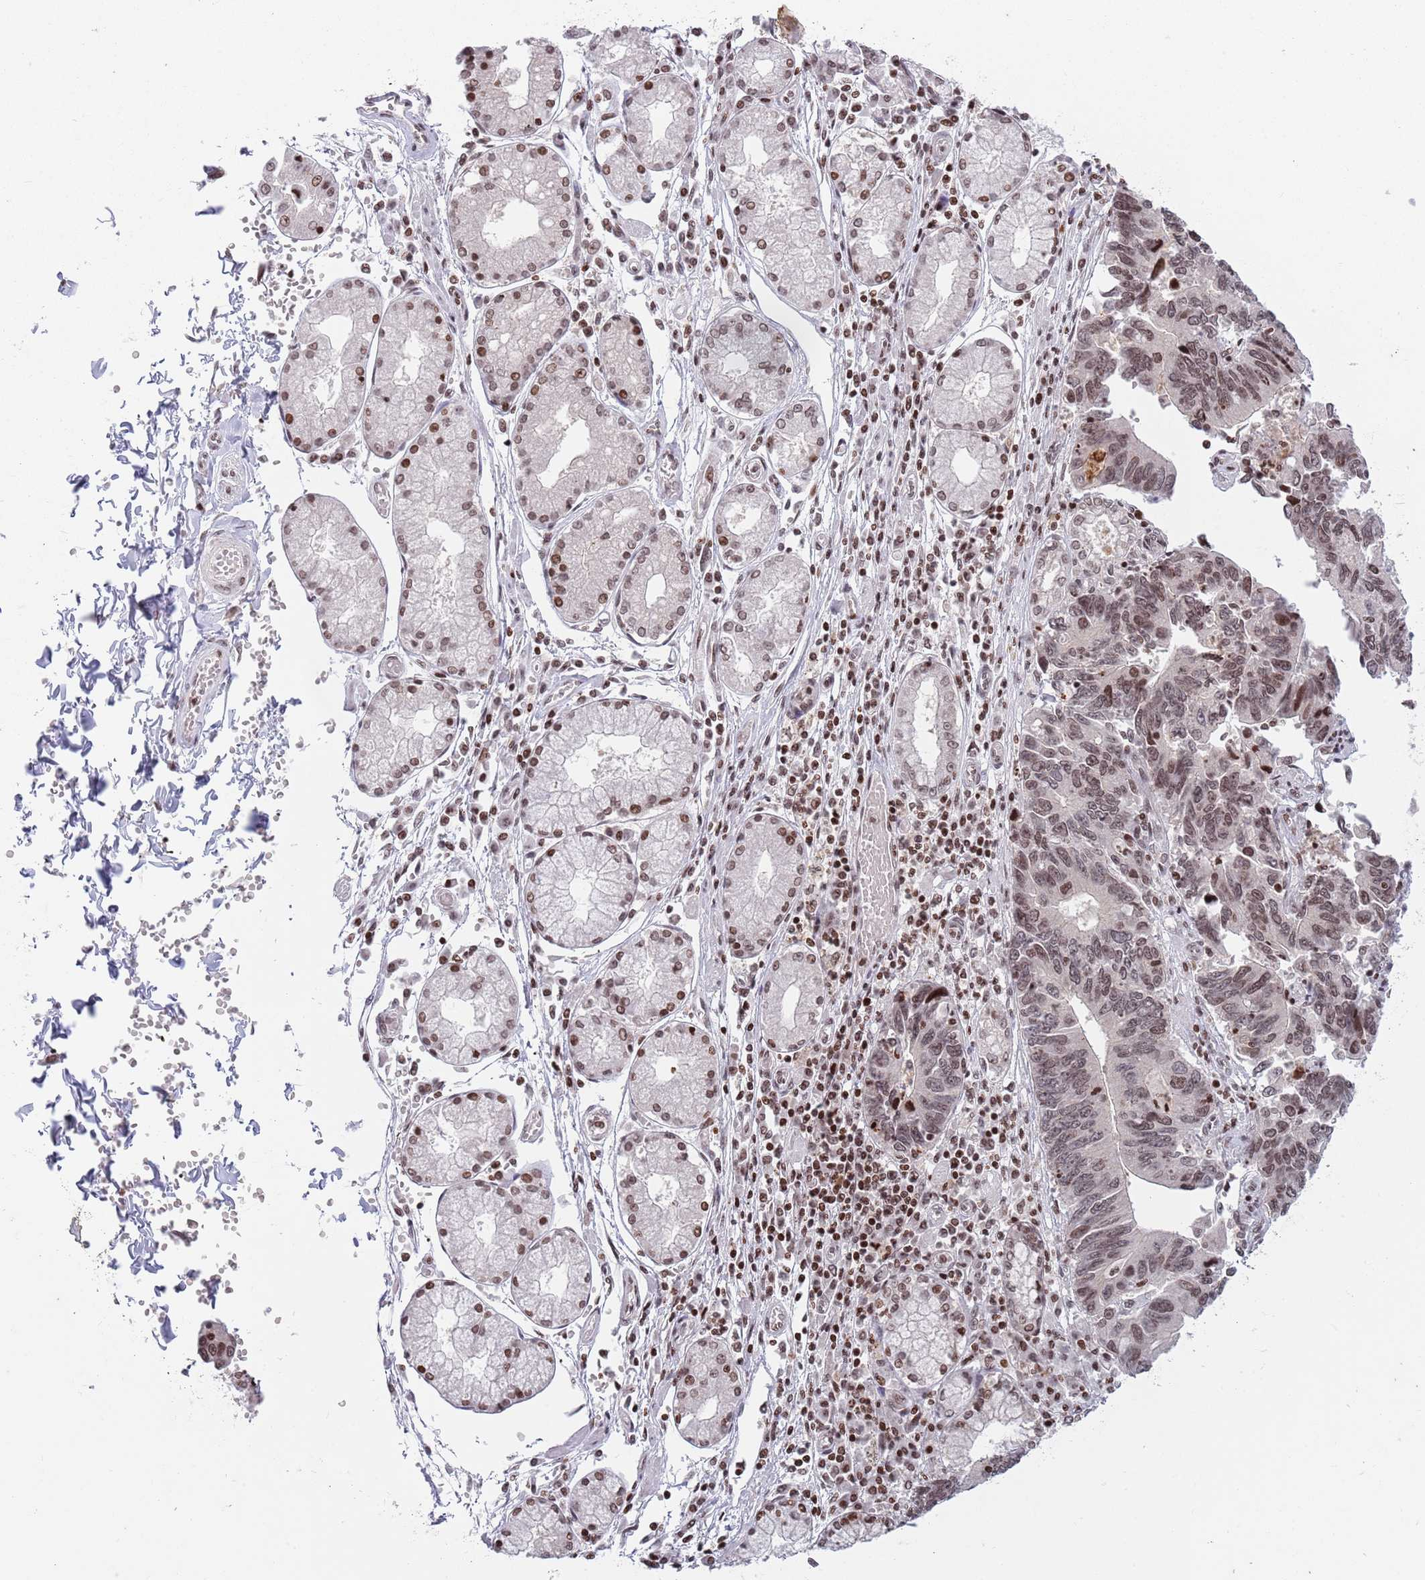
{"staining": {"intensity": "moderate", "quantity": ">75%", "location": "nuclear"}, "tissue": "stomach cancer", "cell_type": "Tumor cells", "image_type": "cancer", "snomed": [{"axis": "morphology", "description": "Adenocarcinoma, NOS"}, {"axis": "topography", "description": "Stomach"}], "caption": "Moderate nuclear expression for a protein is present in about >75% of tumor cells of stomach cancer using immunohistochemistry.", "gene": "SH3RF3", "patient": {"sex": "male", "age": 59}}